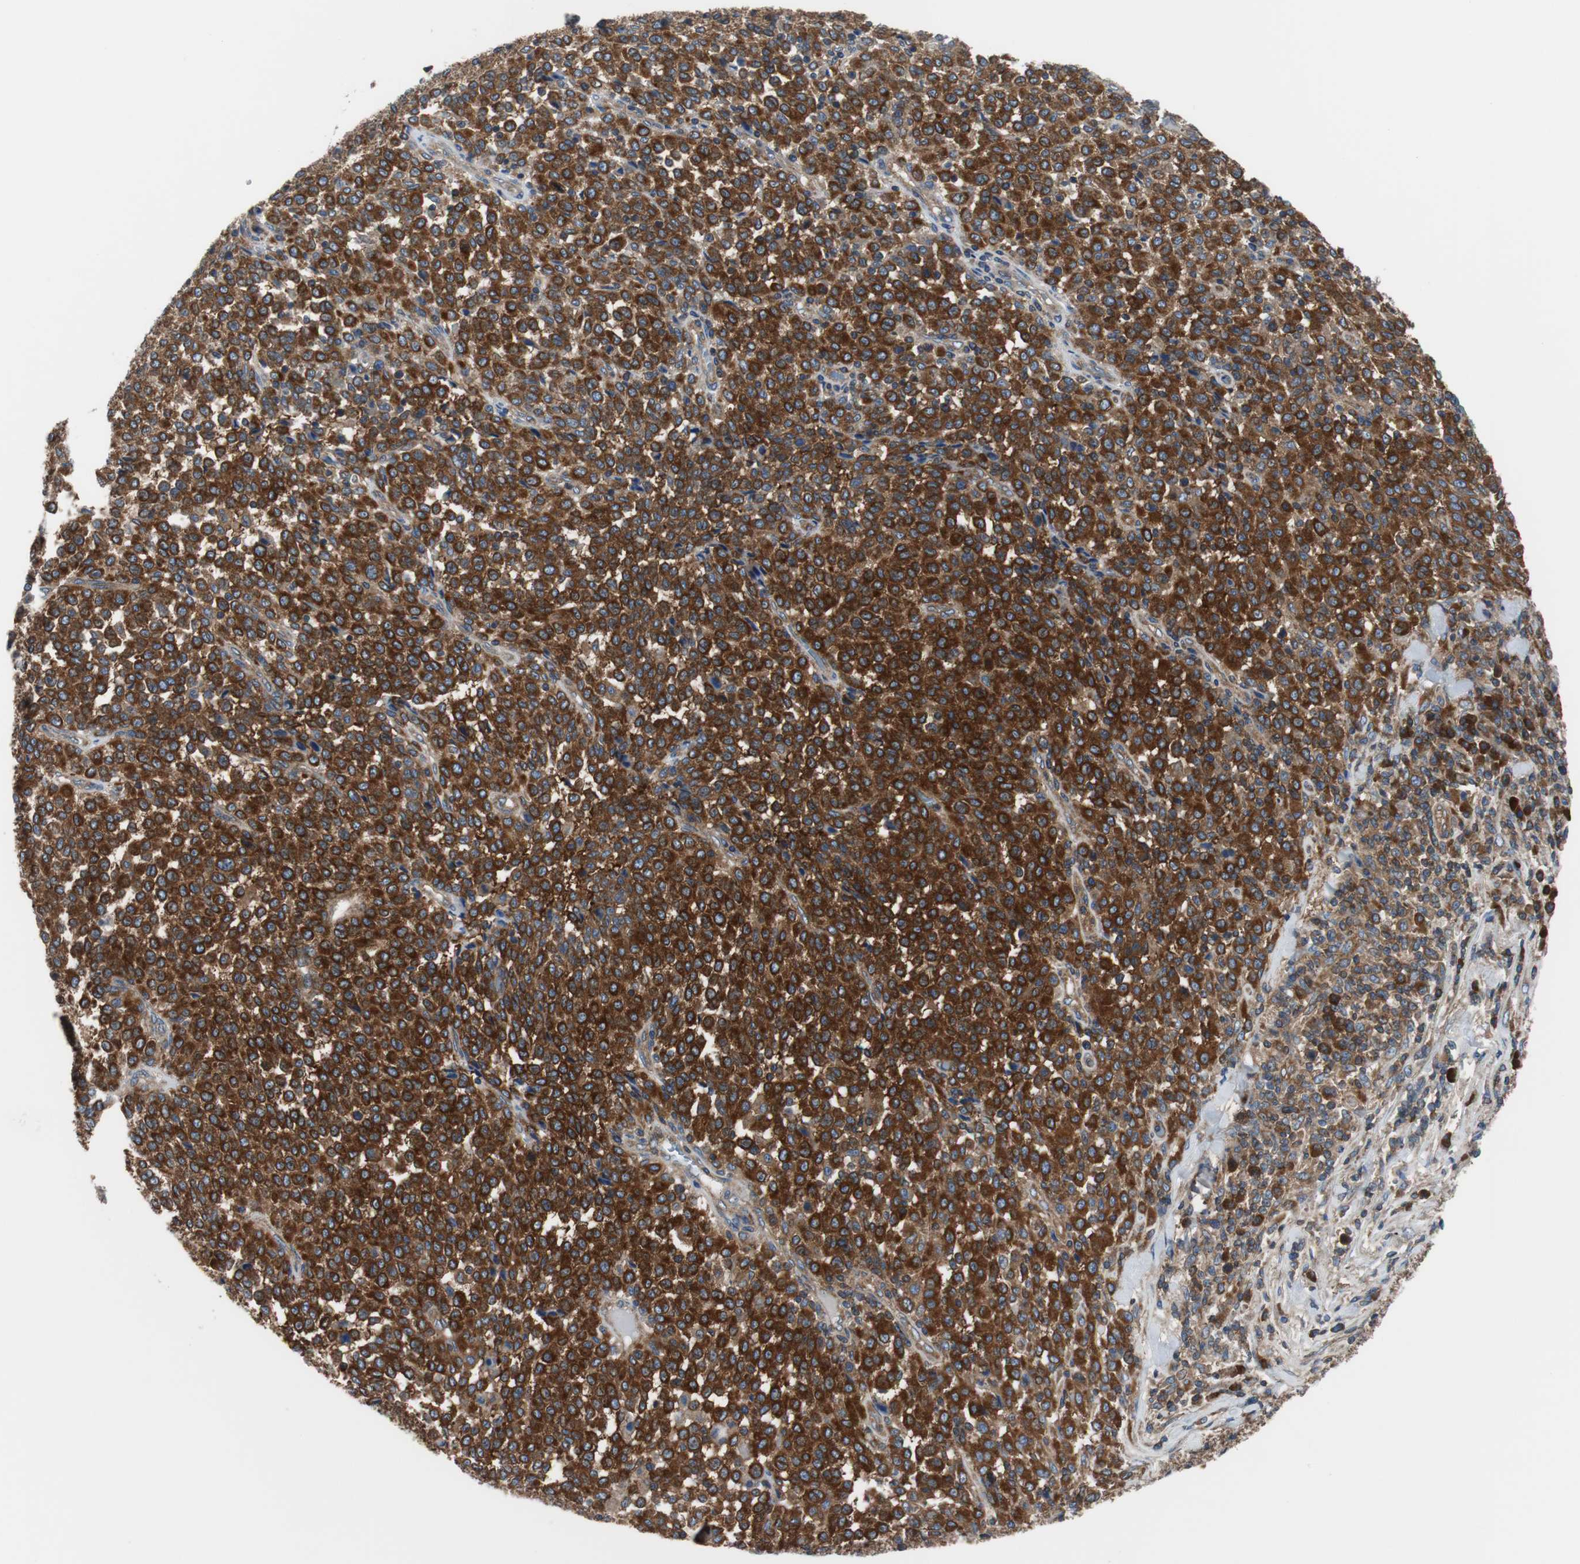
{"staining": {"intensity": "strong", "quantity": ">75%", "location": "cytoplasmic/membranous"}, "tissue": "melanoma", "cell_type": "Tumor cells", "image_type": "cancer", "snomed": [{"axis": "morphology", "description": "Malignant melanoma, Metastatic site"}, {"axis": "topography", "description": "Pancreas"}], "caption": "High-magnification brightfield microscopy of melanoma stained with DAB (3,3'-diaminobenzidine) (brown) and counterstained with hematoxylin (blue). tumor cells exhibit strong cytoplasmic/membranous staining is seen in about>75% of cells. (brown staining indicates protein expression, while blue staining denotes nuclei).", "gene": "BRAF", "patient": {"sex": "female", "age": 30}}